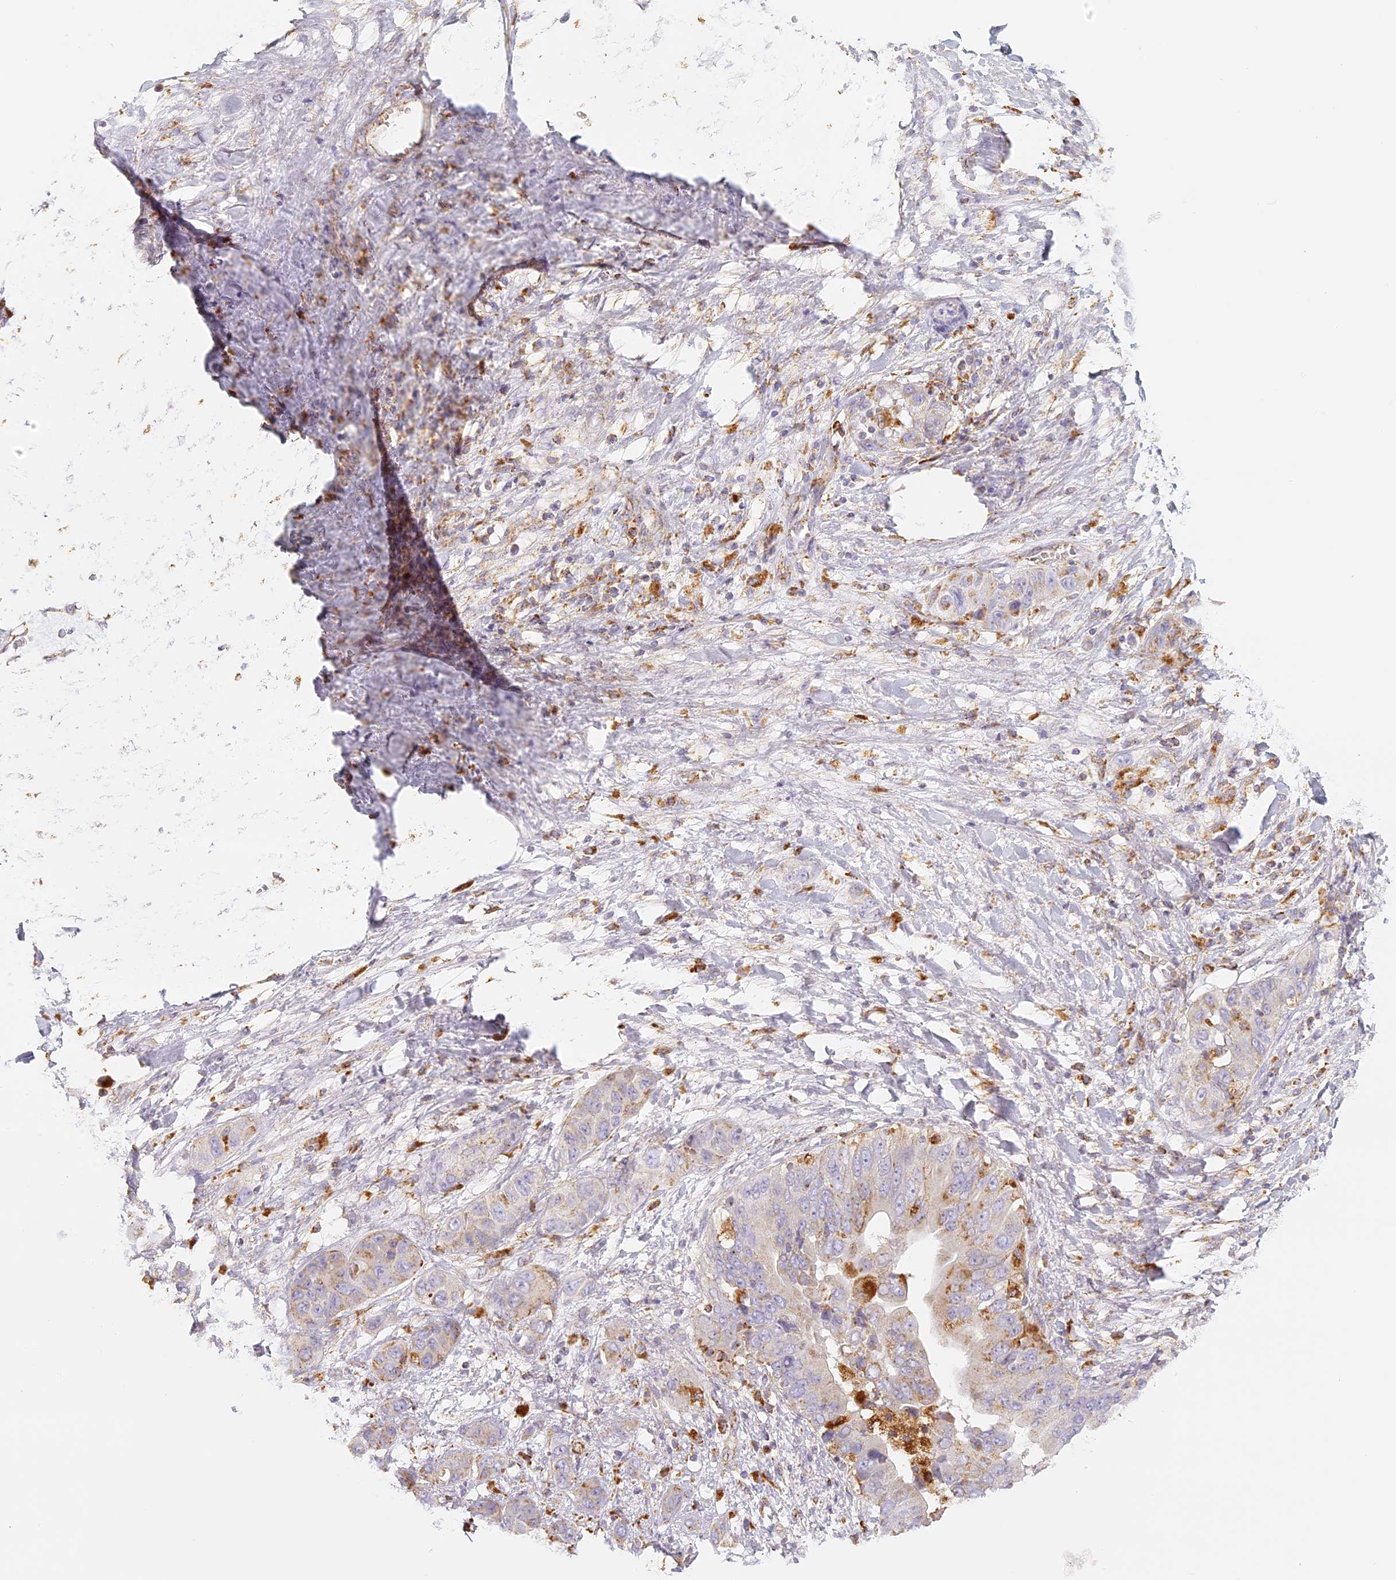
{"staining": {"intensity": "moderate", "quantity": "25%-75%", "location": "cytoplasmic/membranous"}, "tissue": "liver cancer", "cell_type": "Tumor cells", "image_type": "cancer", "snomed": [{"axis": "morphology", "description": "Cholangiocarcinoma"}, {"axis": "topography", "description": "Liver"}], "caption": "A histopathology image showing moderate cytoplasmic/membranous positivity in approximately 25%-75% of tumor cells in liver cancer, as visualized by brown immunohistochemical staining.", "gene": "LAMP2", "patient": {"sex": "female", "age": 52}}